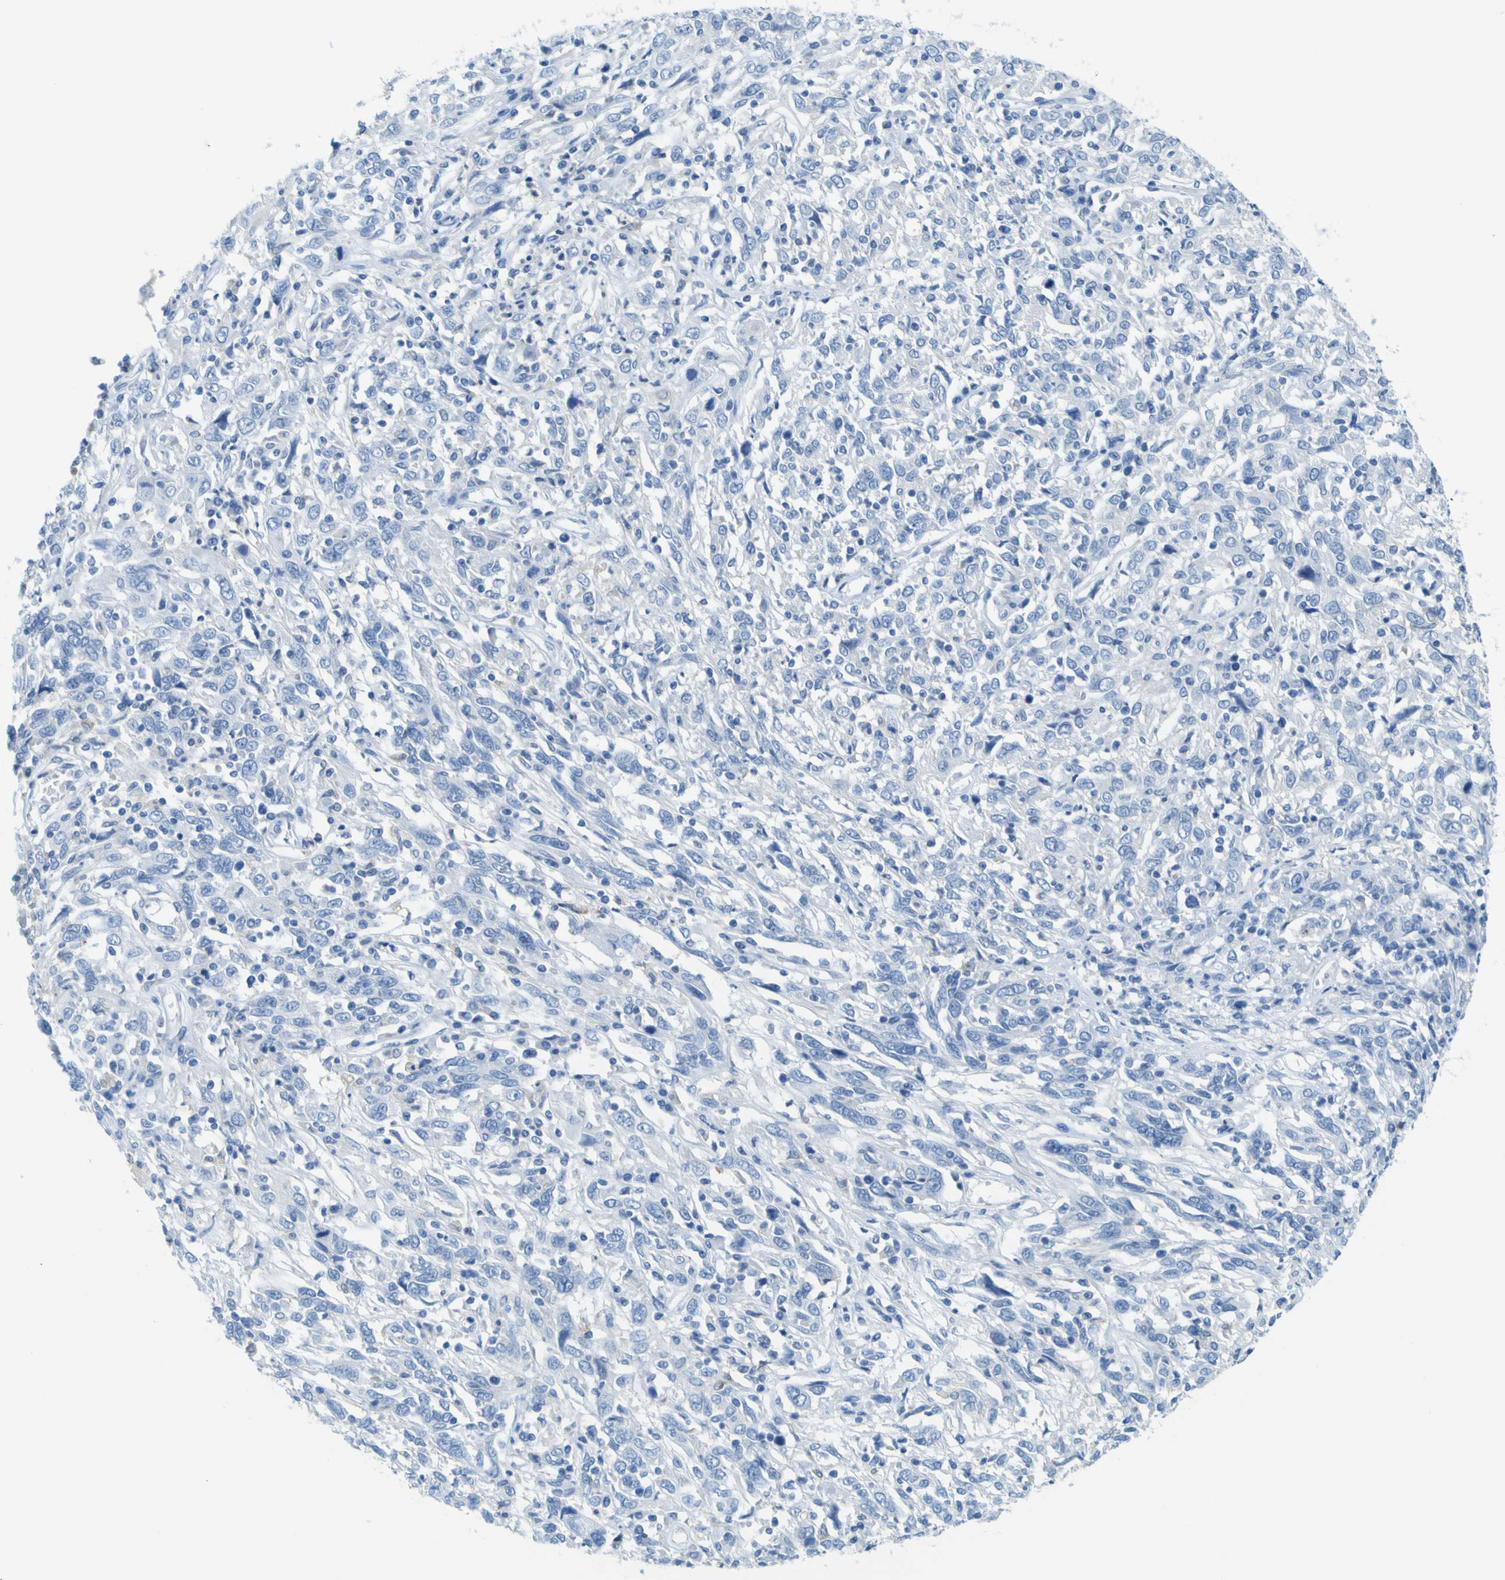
{"staining": {"intensity": "negative", "quantity": "none", "location": "none"}, "tissue": "cervical cancer", "cell_type": "Tumor cells", "image_type": "cancer", "snomed": [{"axis": "morphology", "description": "Squamous cell carcinoma, NOS"}, {"axis": "topography", "description": "Cervix"}], "caption": "There is no significant staining in tumor cells of cervical cancer.", "gene": "ACSL1", "patient": {"sex": "female", "age": 46}}